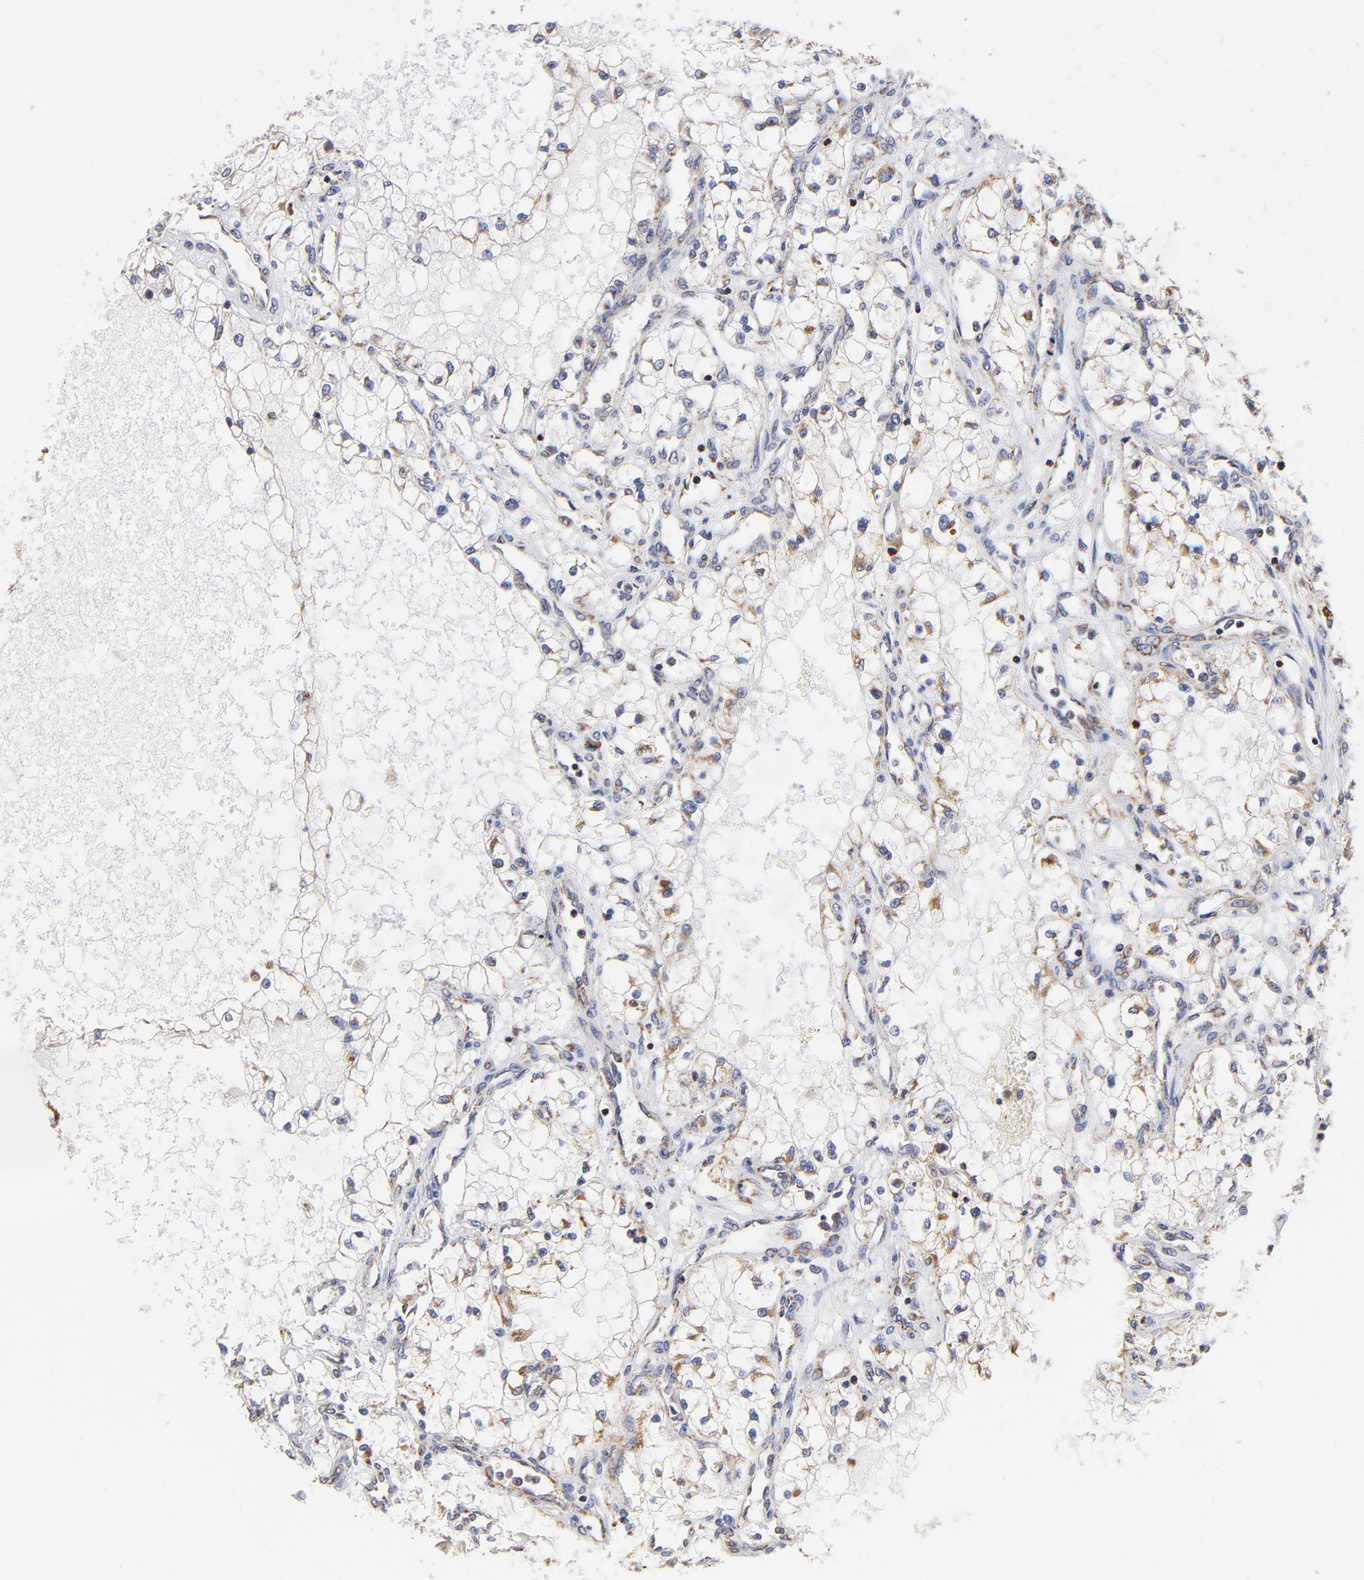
{"staining": {"intensity": "weak", "quantity": "25%-75%", "location": "cytoplasmic/membranous"}, "tissue": "renal cancer", "cell_type": "Tumor cells", "image_type": "cancer", "snomed": [{"axis": "morphology", "description": "Adenocarcinoma, NOS"}, {"axis": "topography", "description": "Kidney"}], "caption": "Renal cancer stained with a protein marker demonstrates weak staining in tumor cells.", "gene": "SSBP1", "patient": {"sex": "male", "age": 61}}